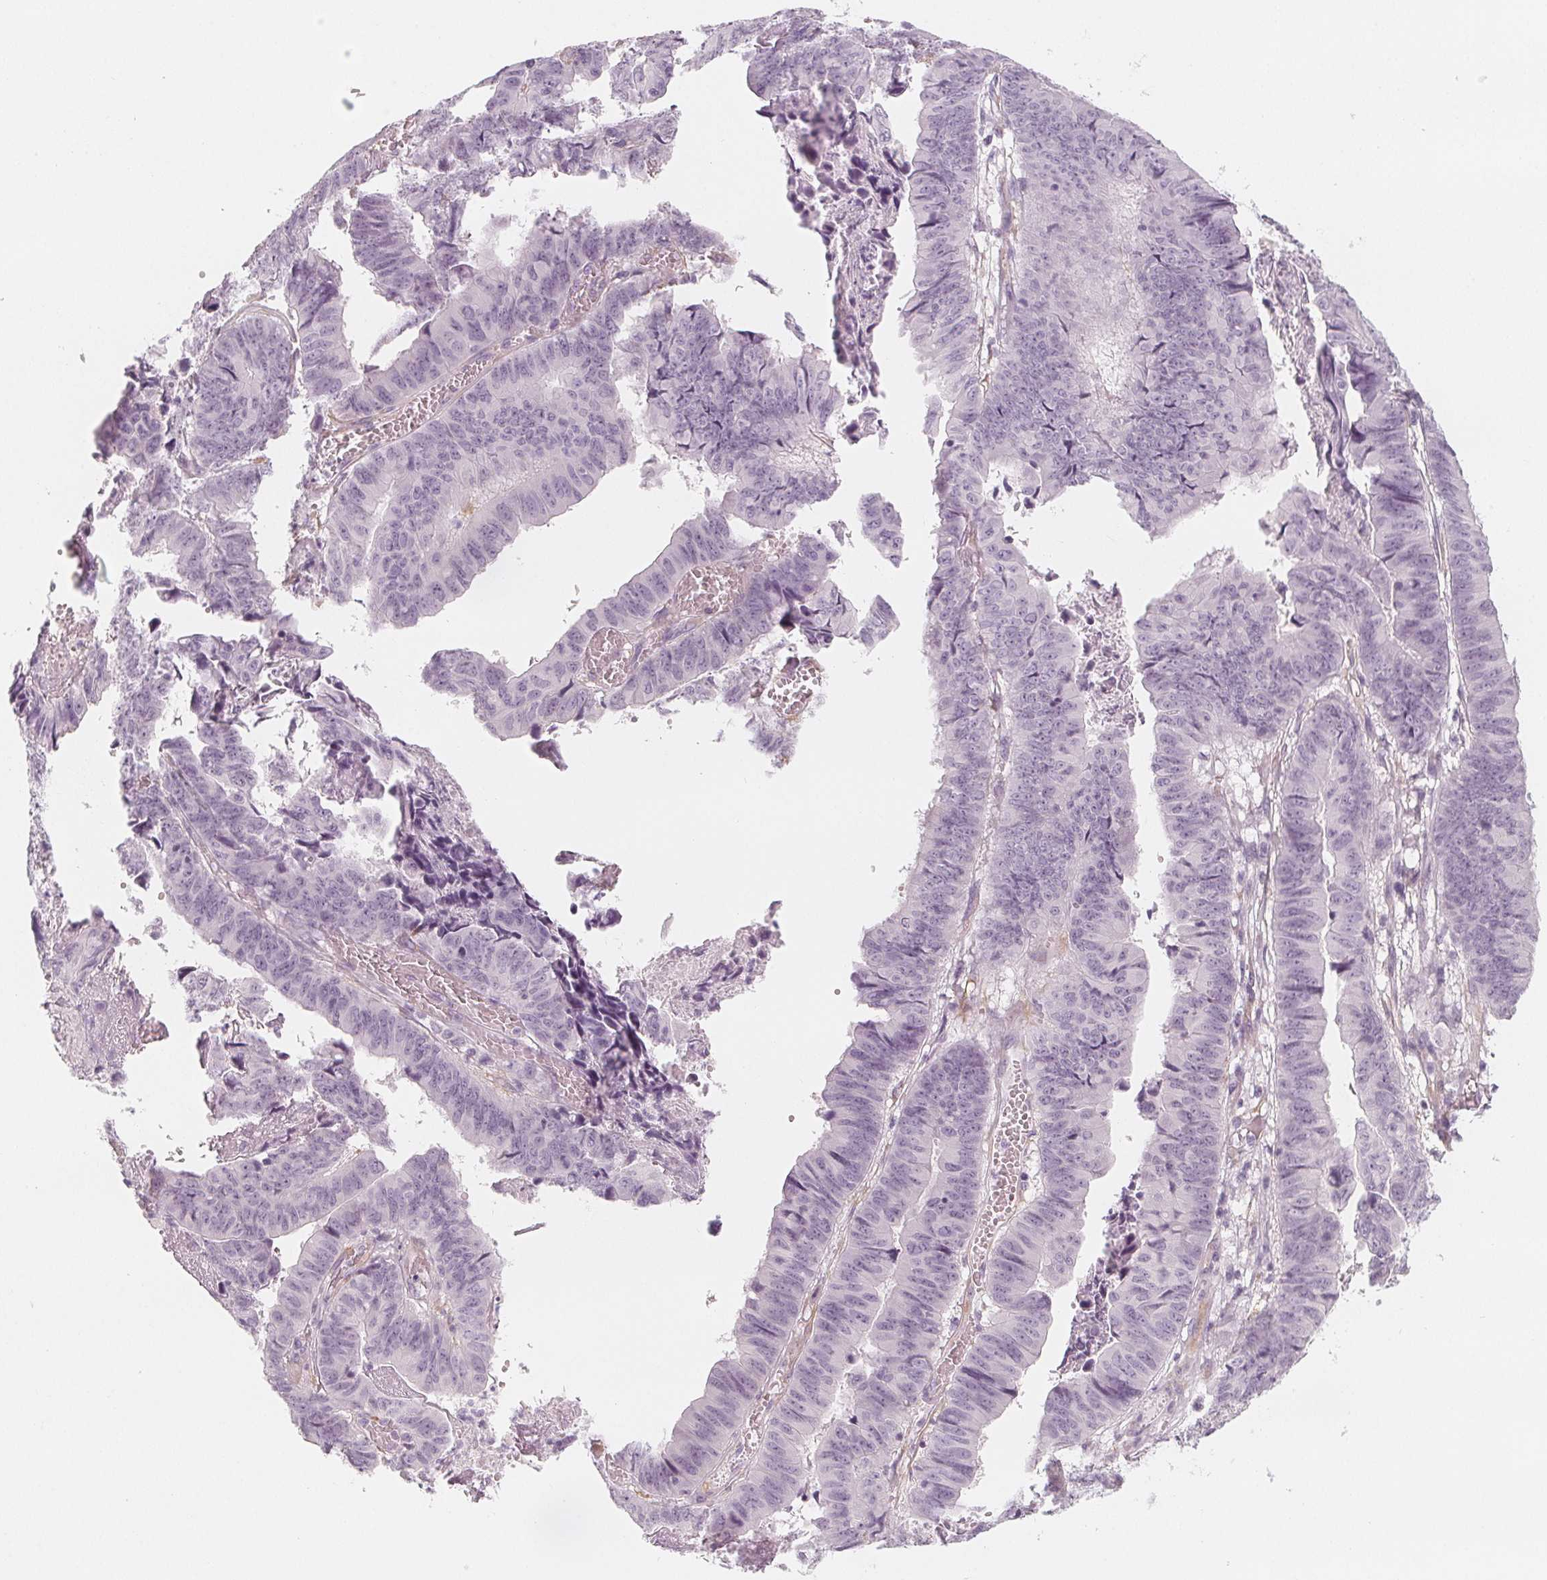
{"staining": {"intensity": "negative", "quantity": "none", "location": "none"}, "tissue": "stomach cancer", "cell_type": "Tumor cells", "image_type": "cancer", "snomed": [{"axis": "morphology", "description": "Adenocarcinoma, NOS"}, {"axis": "topography", "description": "Stomach, lower"}], "caption": "The histopathology image displays no staining of tumor cells in stomach cancer (adenocarcinoma).", "gene": "MAP1A", "patient": {"sex": "male", "age": 77}}